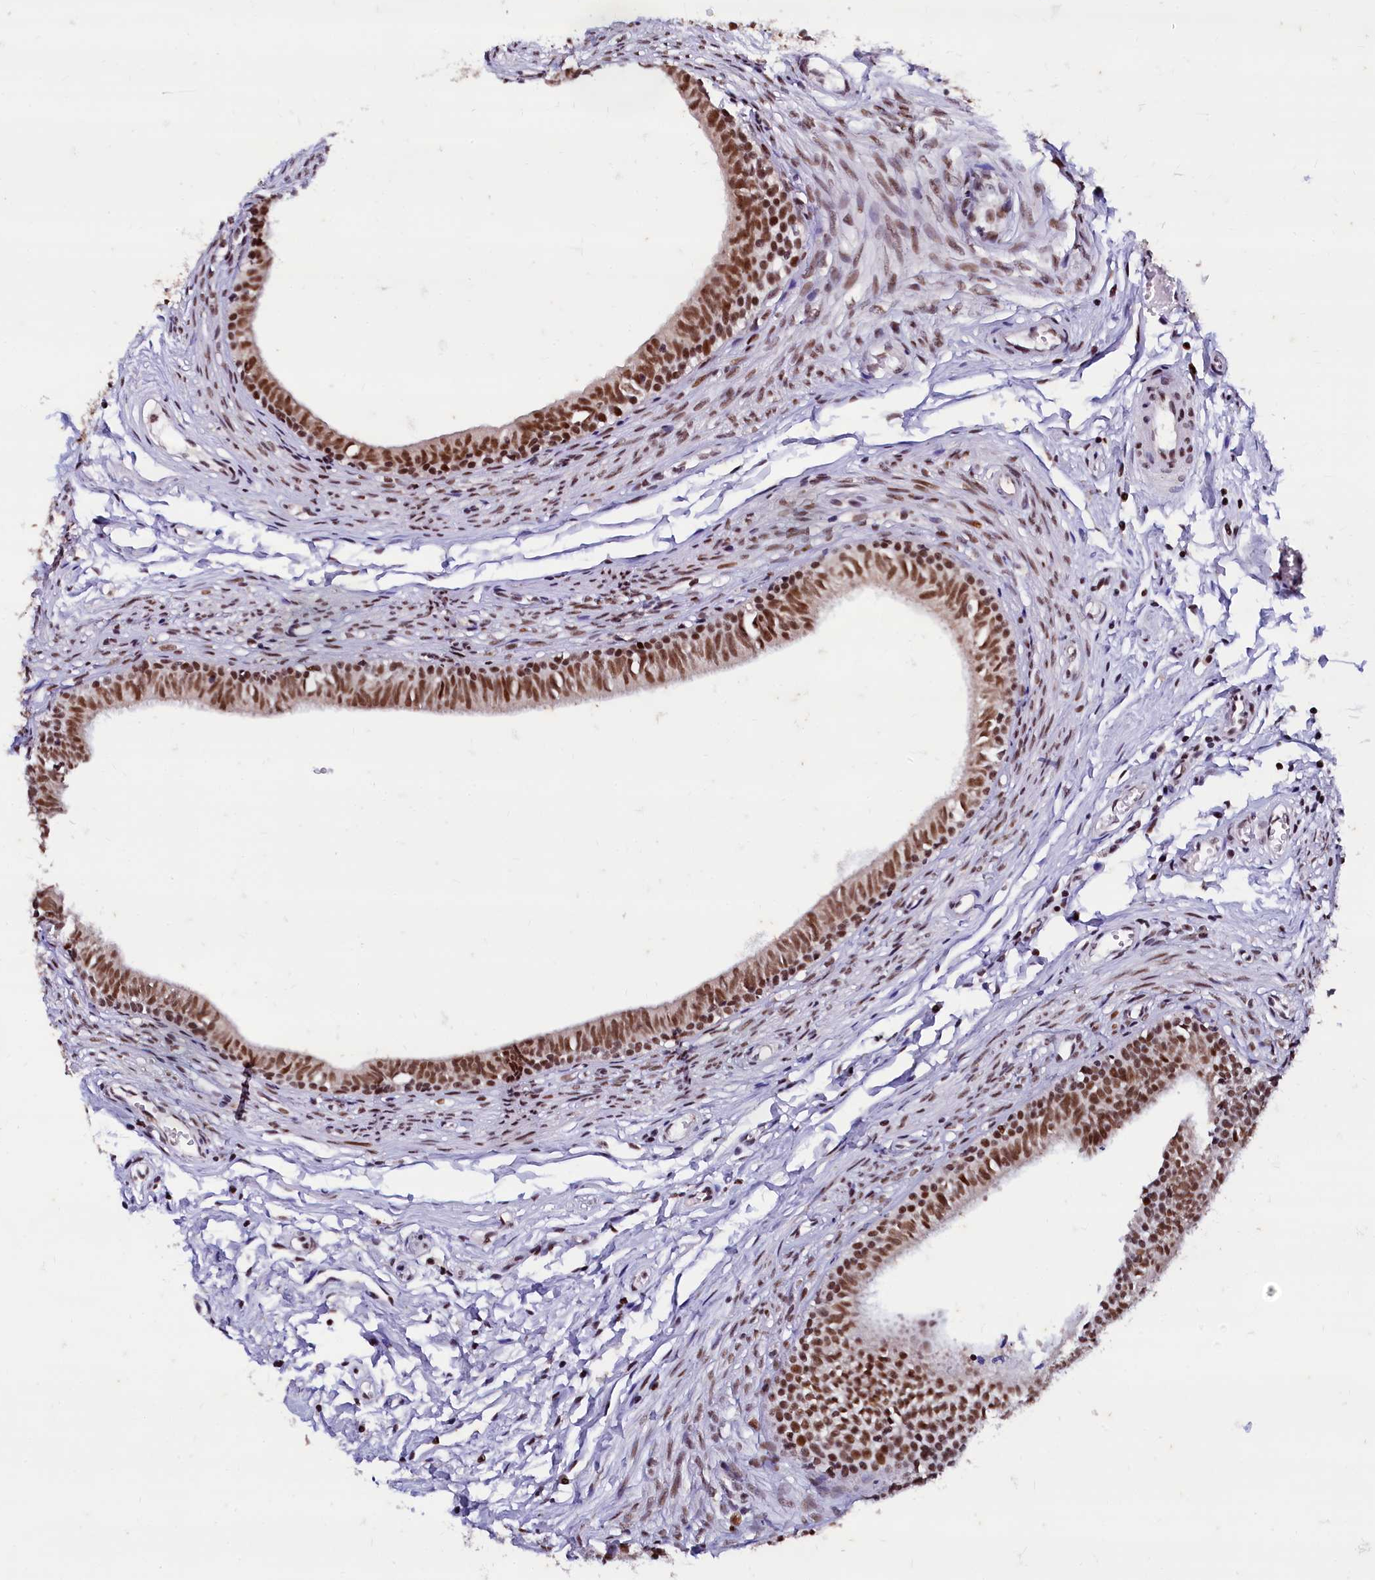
{"staining": {"intensity": "strong", "quantity": ">75%", "location": "nuclear"}, "tissue": "epididymis", "cell_type": "Glandular cells", "image_type": "normal", "snomed": [{"axis": "morphology", "description": "Normal tissue, NOS"}, {"axis": "topography", "description": "Epididymis, spermatic cord, NOS"}], "caption": "Brown immunohistochemical staining in benign human epididymis exhibits strong nuclear staining in about >75% of glandular cells.", "gene": "CPSF7", "patient": {"sex": "male", "age": 22}}